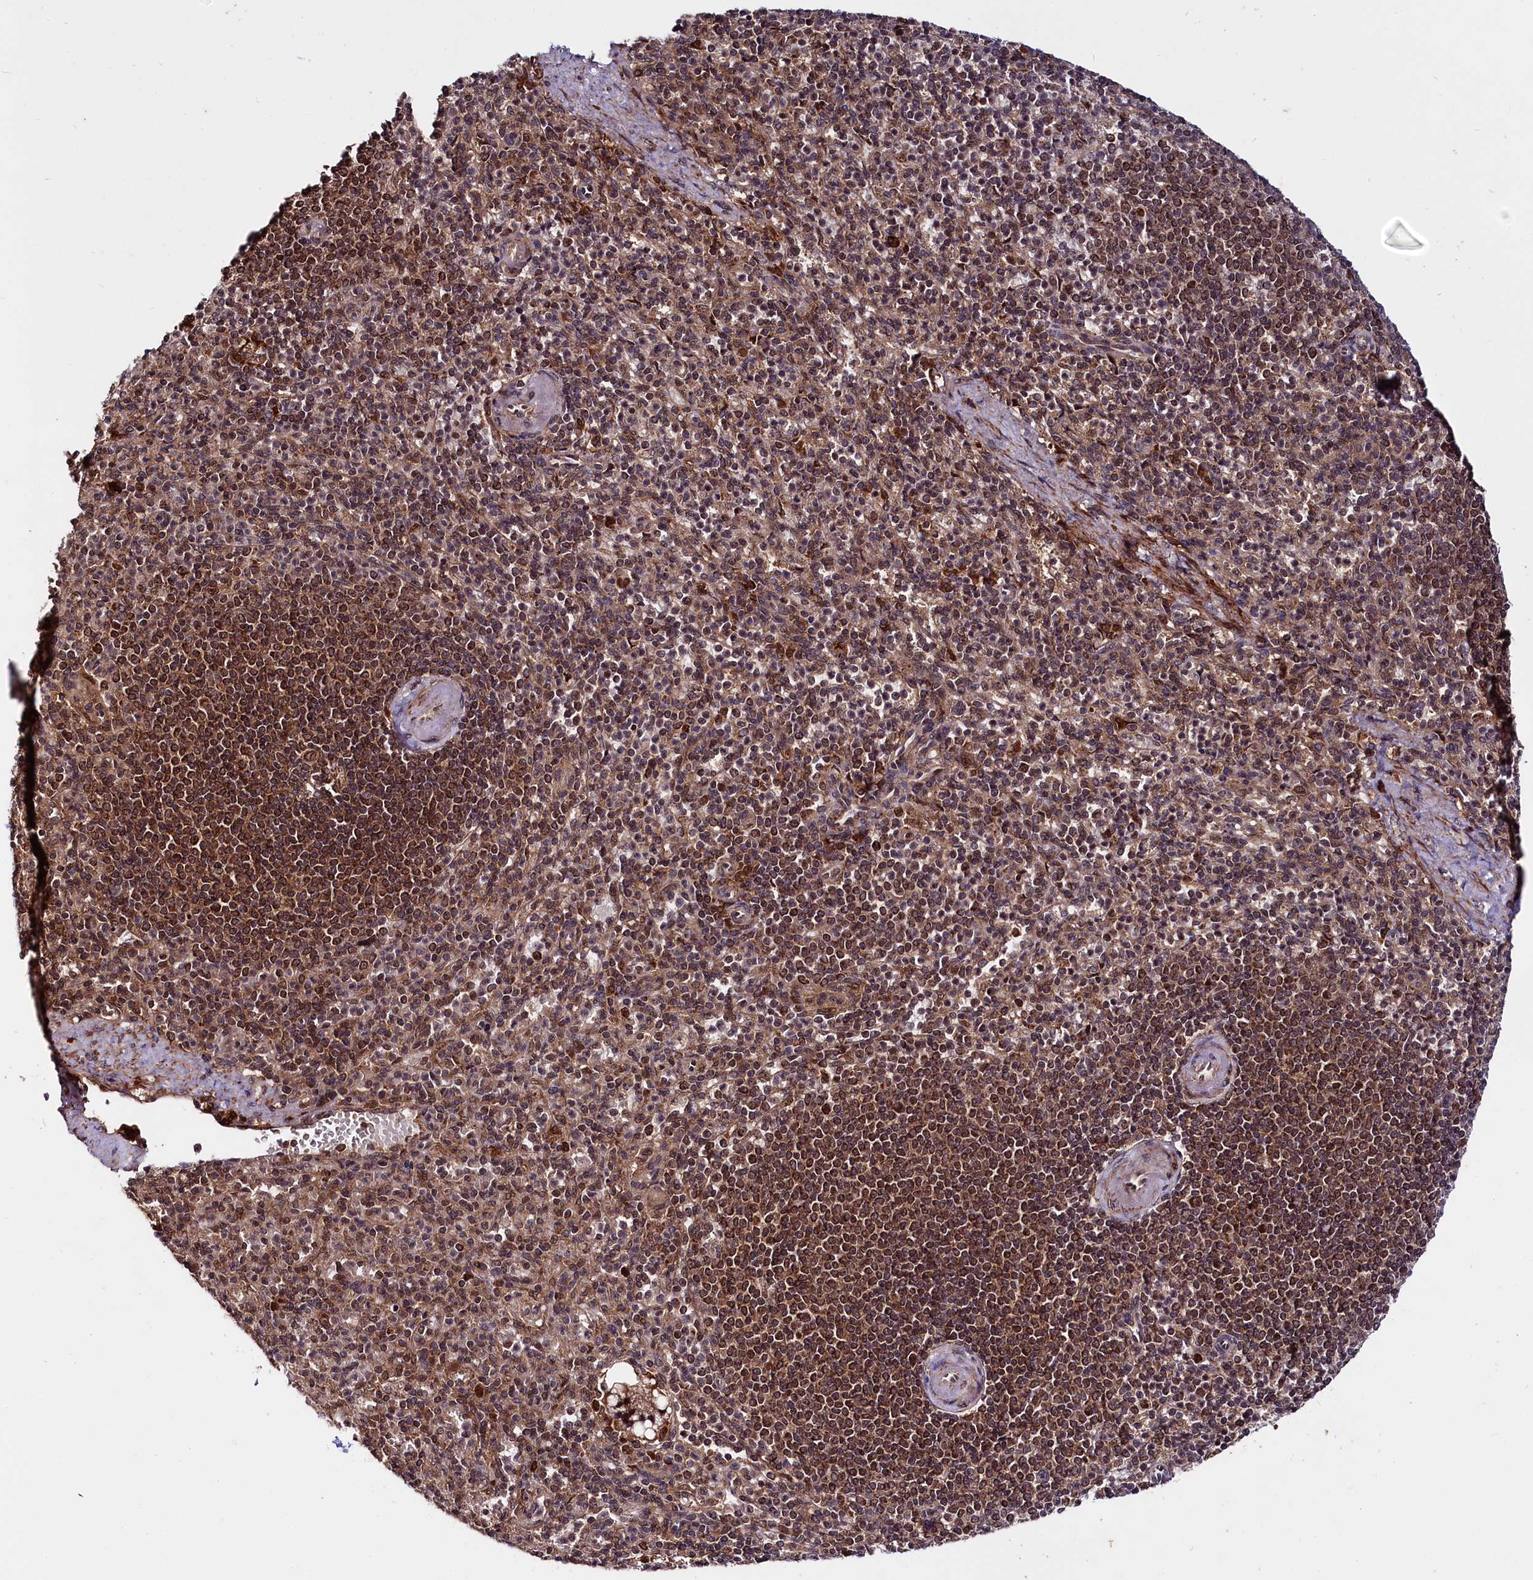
{"staining": {"intensity": "strong", "quantity": ">75%", "location": "nuclear"}, "tissue": "spleen", "cell_type": "Cells in red pulp", "image_type": "normal", "snomed": [{"axis": "morphology", "description": "Normal tissue, NOS"}, {"axis": "topography", "description": "Spleen"}], "caption": "Immunohistochemical staining of benign human spleen displays high levels of strong nuclear staining in approximately >75% of cells in red pulp. Nuclei are stained in blue.", "gene": "UBE3A", "patient": {"sex": "female", "age": 74}}